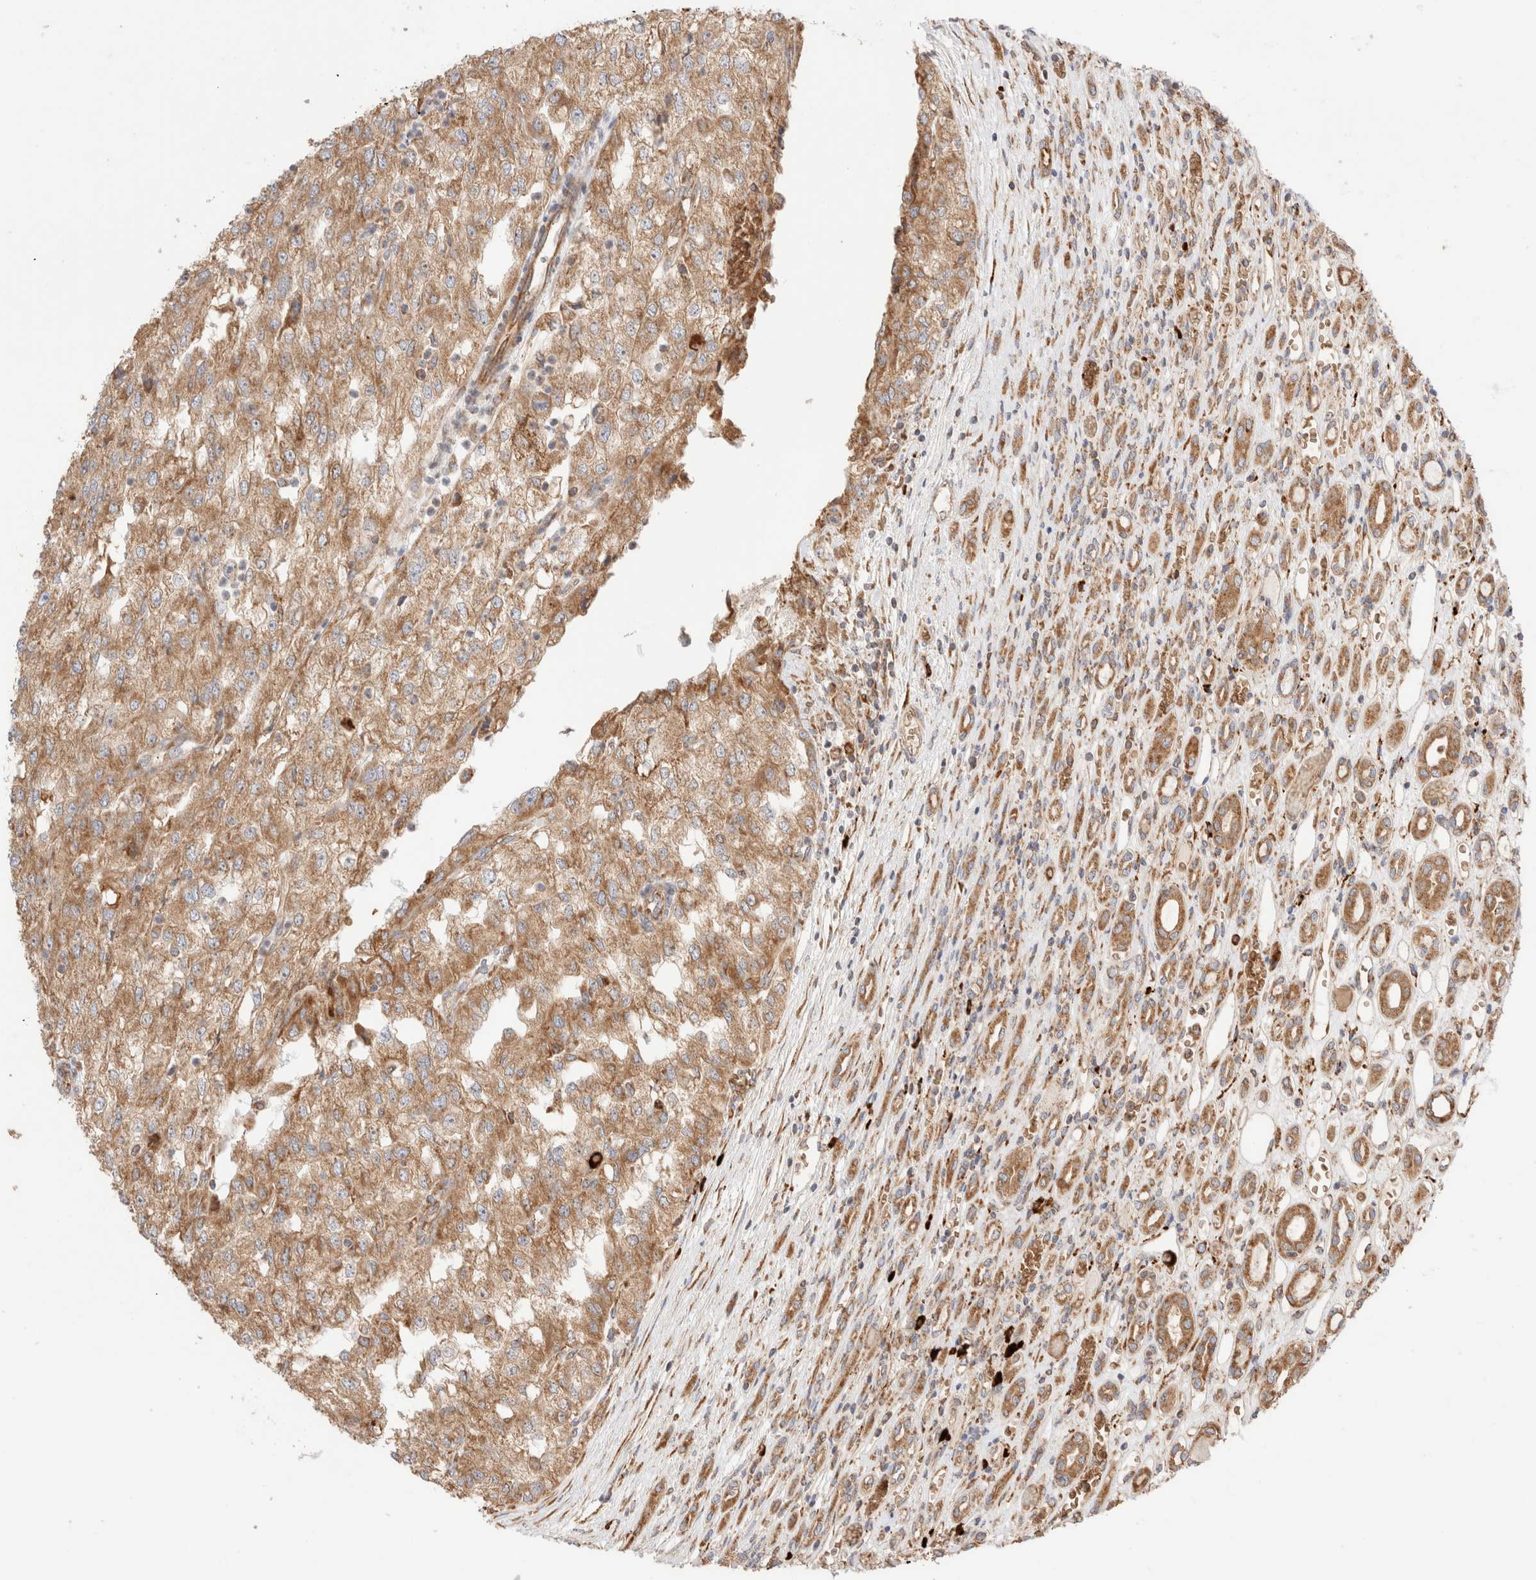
{"staining": {"intensity": "moderate", "quantity": ">75%", "location": "cytoplasmic/membranous"}, "tissue": "renal cancer", "cell_type": "Tumor cells", "image_type": "cancer", "snomed": [{"axis": "morphology", "description": "Adenocarcinoma, NOS"}, {"axis": "topography", "description": "Kidney"}], "caption": "Immunohistochemistry of human renal adenocarcinoma demonstrates medium levels of moderate cytoplasmic/membranous positivity in about >75% of tumor cells.", "gene": "UTS2B", "patient": {"sex": "female", "age": 54}}